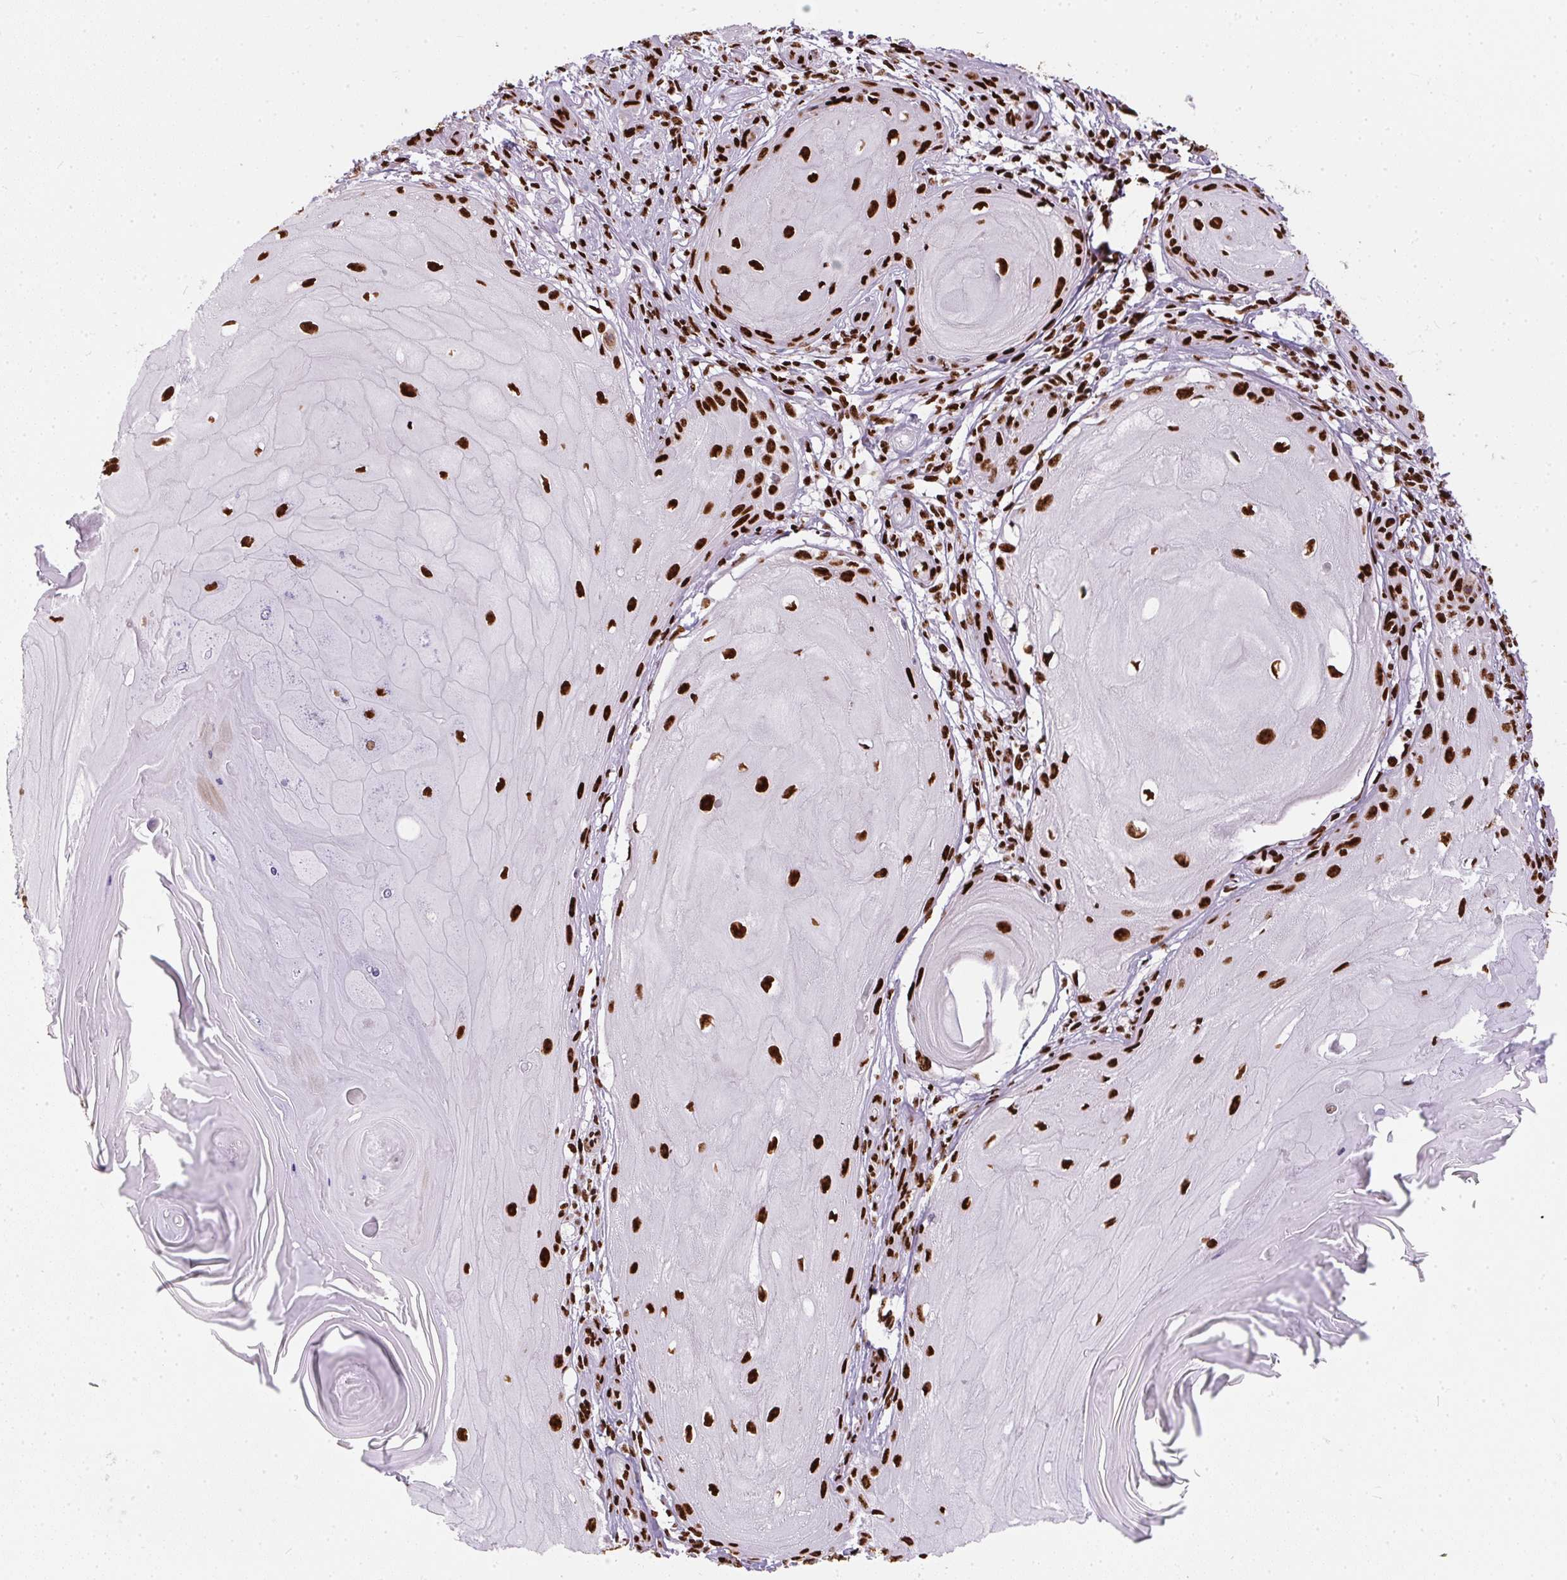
{"staining": {"intensity": "strong", "quantity": ">75%", "location": "nuclear"}, "tissue": "skin cancer", "cell_type": "Tumor cells", "image_type": "cancer", "snomed": [{"axis": "morphology", "description": "Squamous cell carcinoma, NOS"}, {"axis": "topography", "description": "Skin"}], "caption": "Squamous cell carcinoma (skin) stained for a protein (brown) reveals strong nuclear positive positivity in about >75% of tumor cells.", "gene": "PAGE3", "patient": {"sex": "female", "age": 77}}